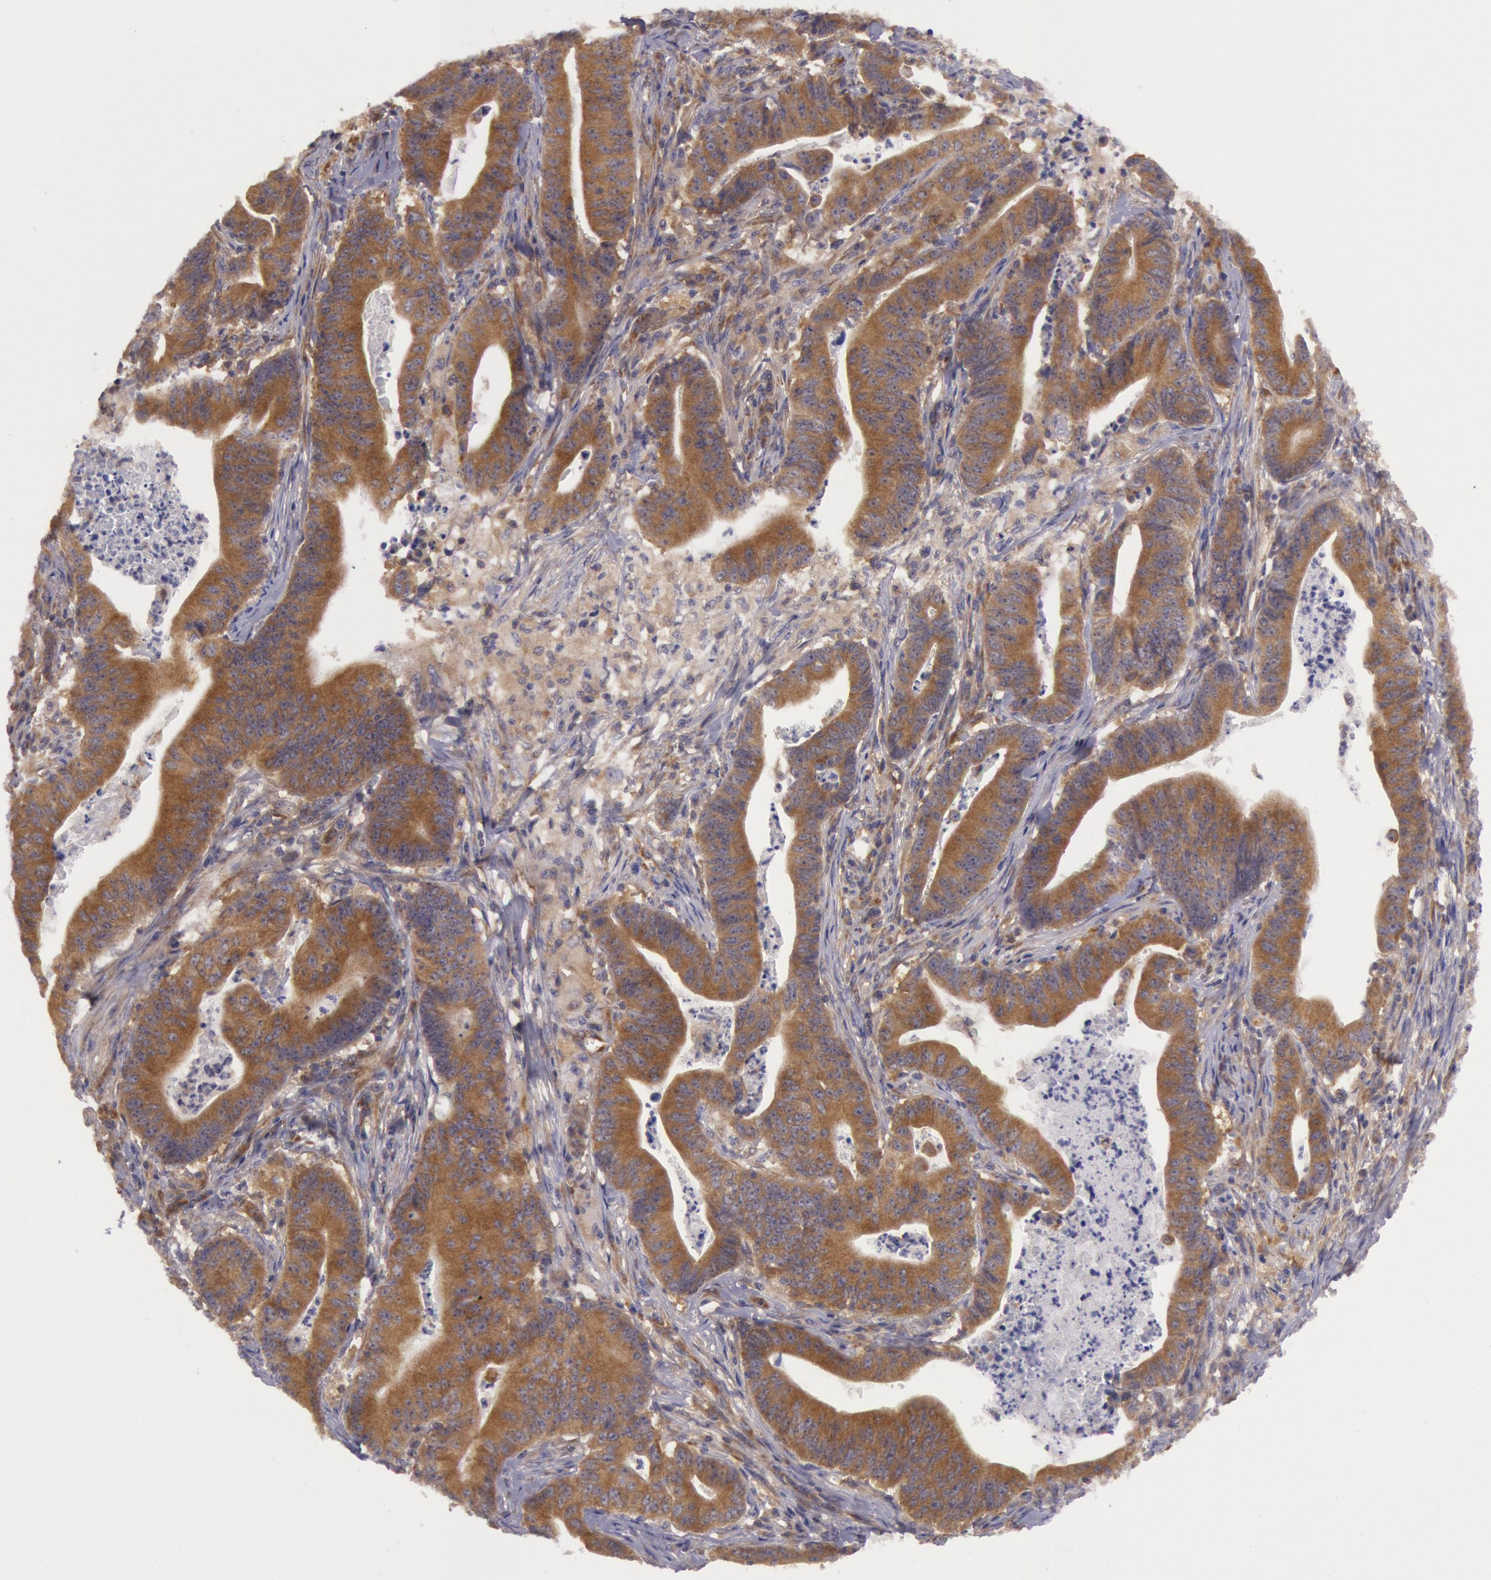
{"staining": {"intensity": "moderate", "quantity": ">75%", "location": "cytoplasmic/membranous"}, "tissue": "stomach cancer", "cell_type": "Tumor cells", "image_type": "cancer", "snomed": [{"axis": "morphology", "description": "Adenocarcinoma, NOS"}, {"axis": "topography", "description": "Stomach, lower"}], "caption": "A brown stain highlights moderate cytoplasmic/membranous expression of a protein in adenocarcinoma (stomach) tumor cells.", "gene": "CHUK", "patient": {"sex": "female", "age": 86}}